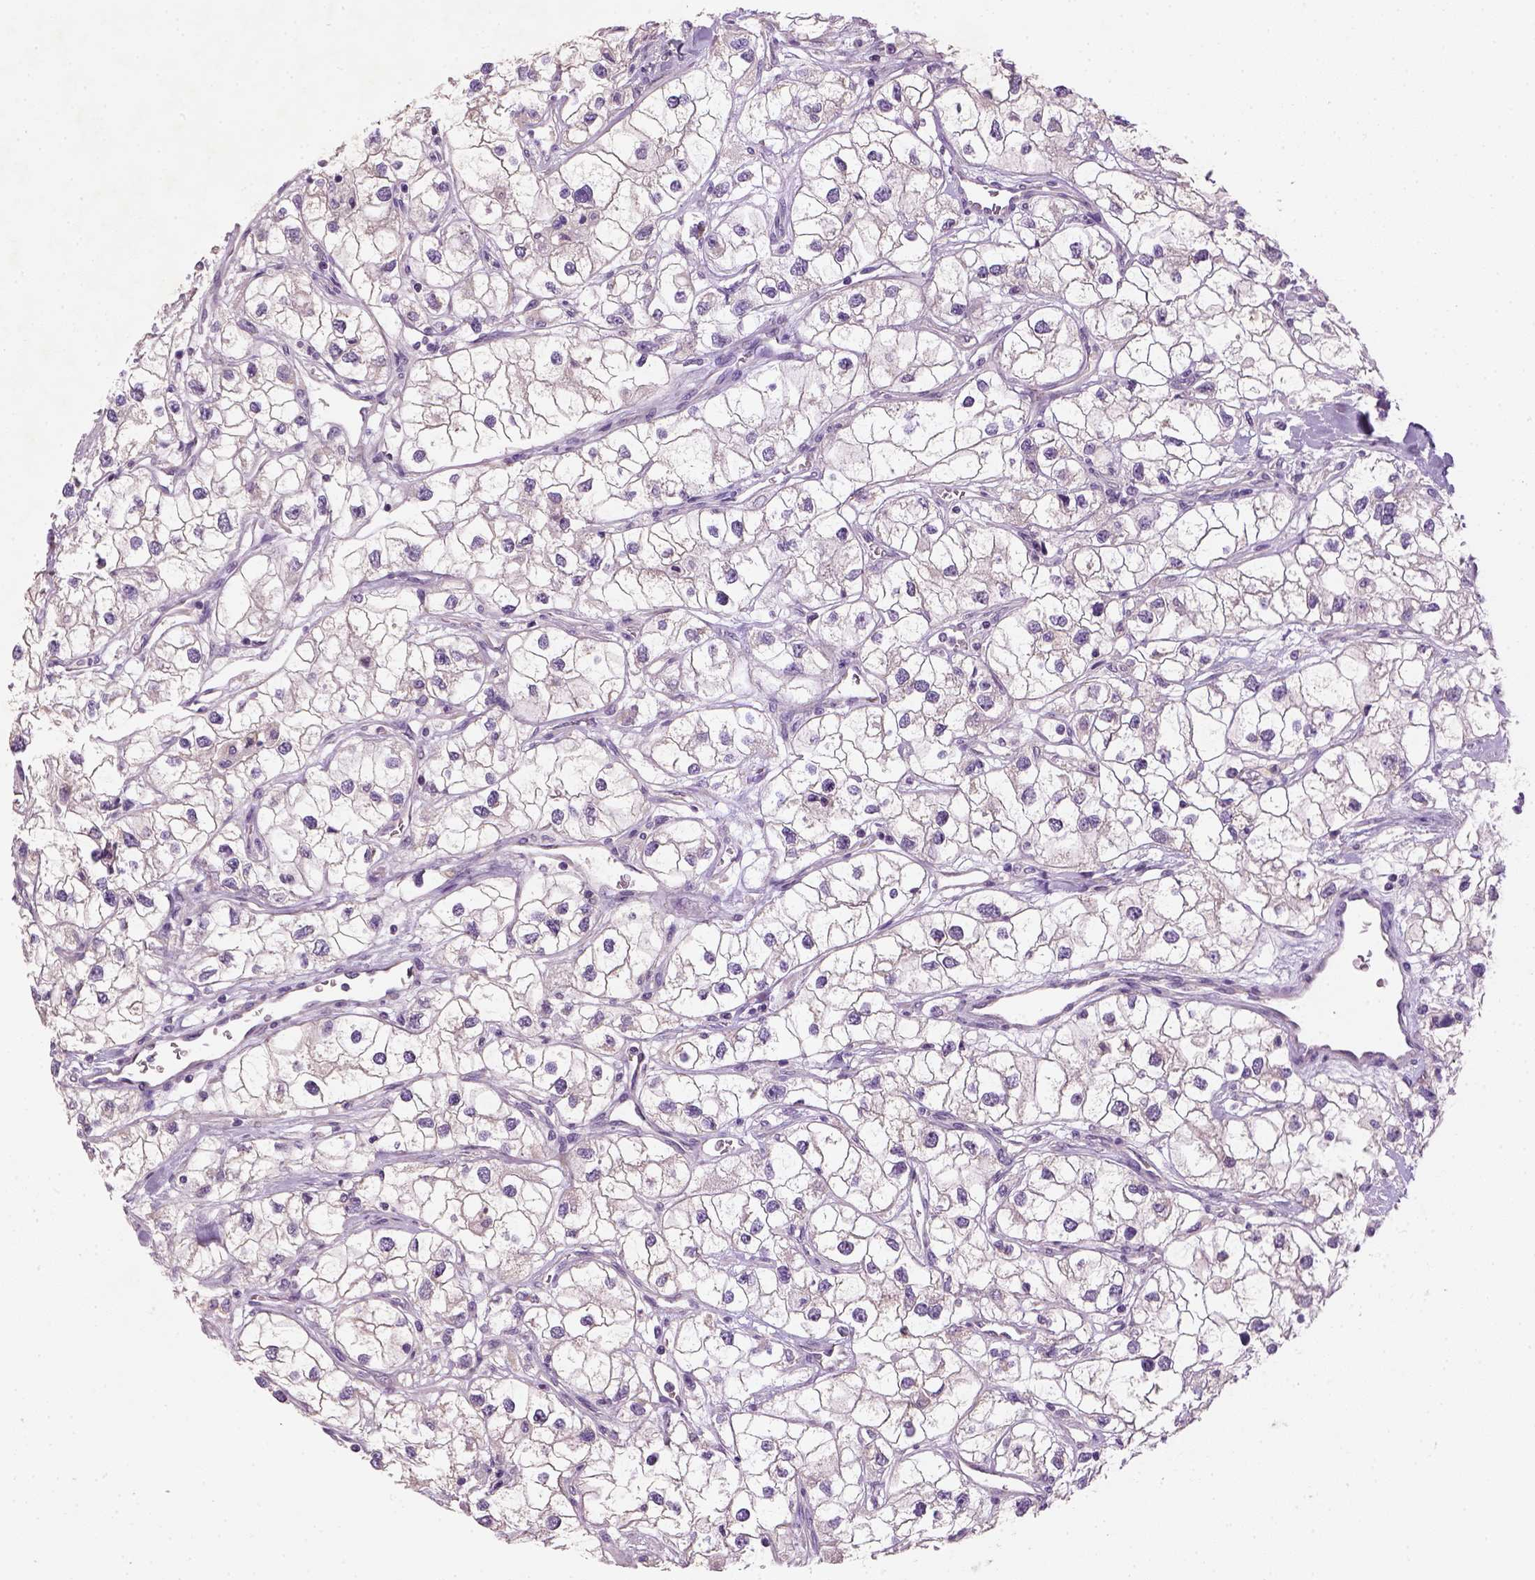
{"staining": {"intensity": "negative", "quantity": "none", "location": "none"}, "tissue": "renal cancer", "cell_type": "Tumor cells", "image_type": "cancer", "snomed": [{"axis": "morphology", "description": "Adenocarcinoma, NOS"}, {"axis": "topography", "description": "Kidney"}], "caption": "Immunohistochemistry (IHC) of human renal cancer (adenocarcinoma) shows no positivity in tumor cells.", "gene": "NUDT6", "patient": {"sex": "male", "age": 59}}